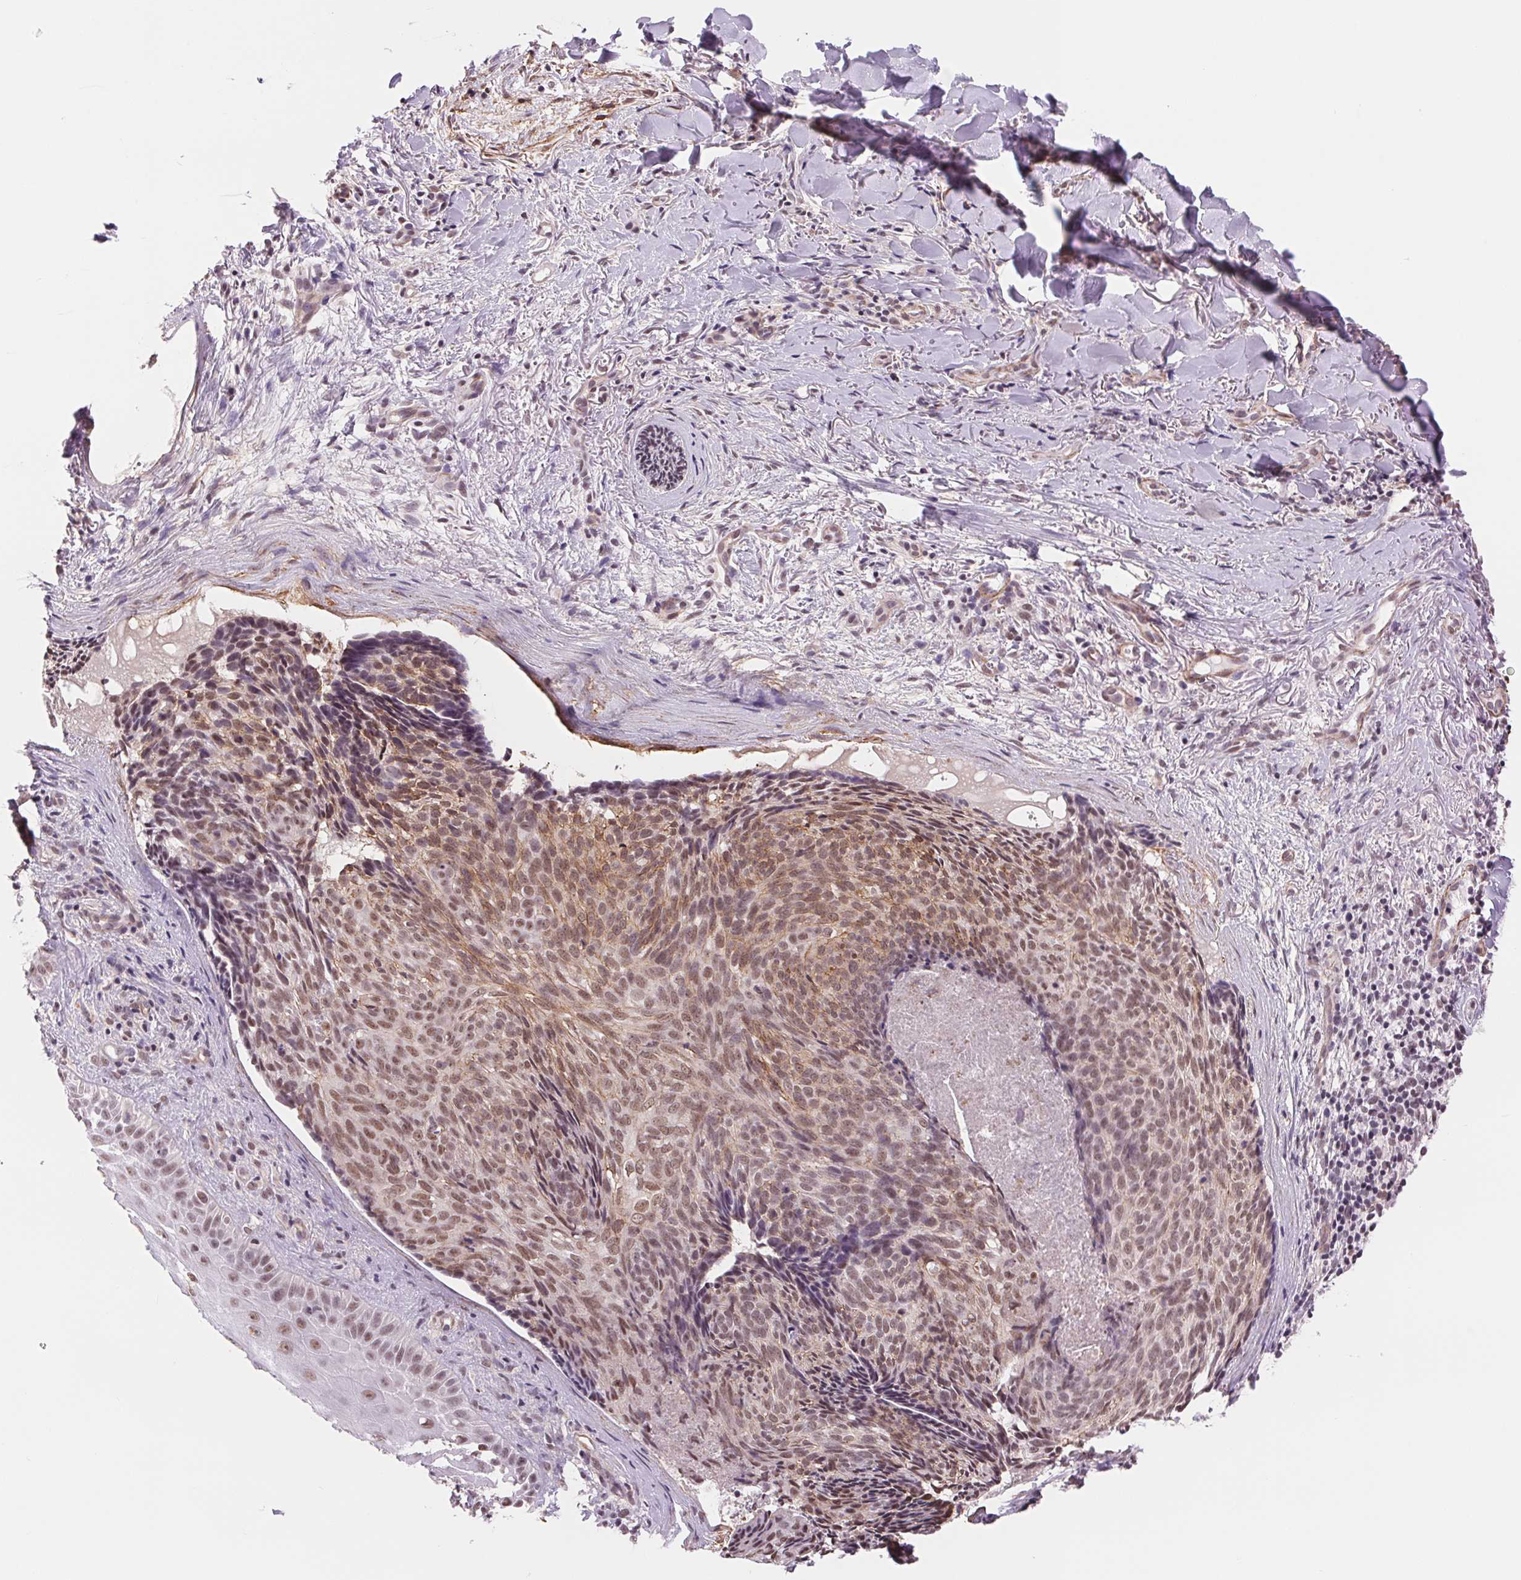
{"staining": {"intensity": "moderate", "quantity": ">75%", "location": "nuclear"}, "tissue": "skin cancer", "cell_type": "Tumor cells", "image_type": "cancer", "snomed": [{"axis": "morphology", "description": "Basal cell carcinoma"}, {"axis": "topography", "description": "Skin"}], "caption": "IHC image of neoplastic tissue: human skin cancer (basal cell carcinoma) stained using immunohistochemistry (IHC) shows medium levels of moderate protein expression localized specifically in the nuclear of tumor cells, appearing as a nuclear brown color.", "gene": "BCAT1", "patient": {"sex": "female", "age": 82}}